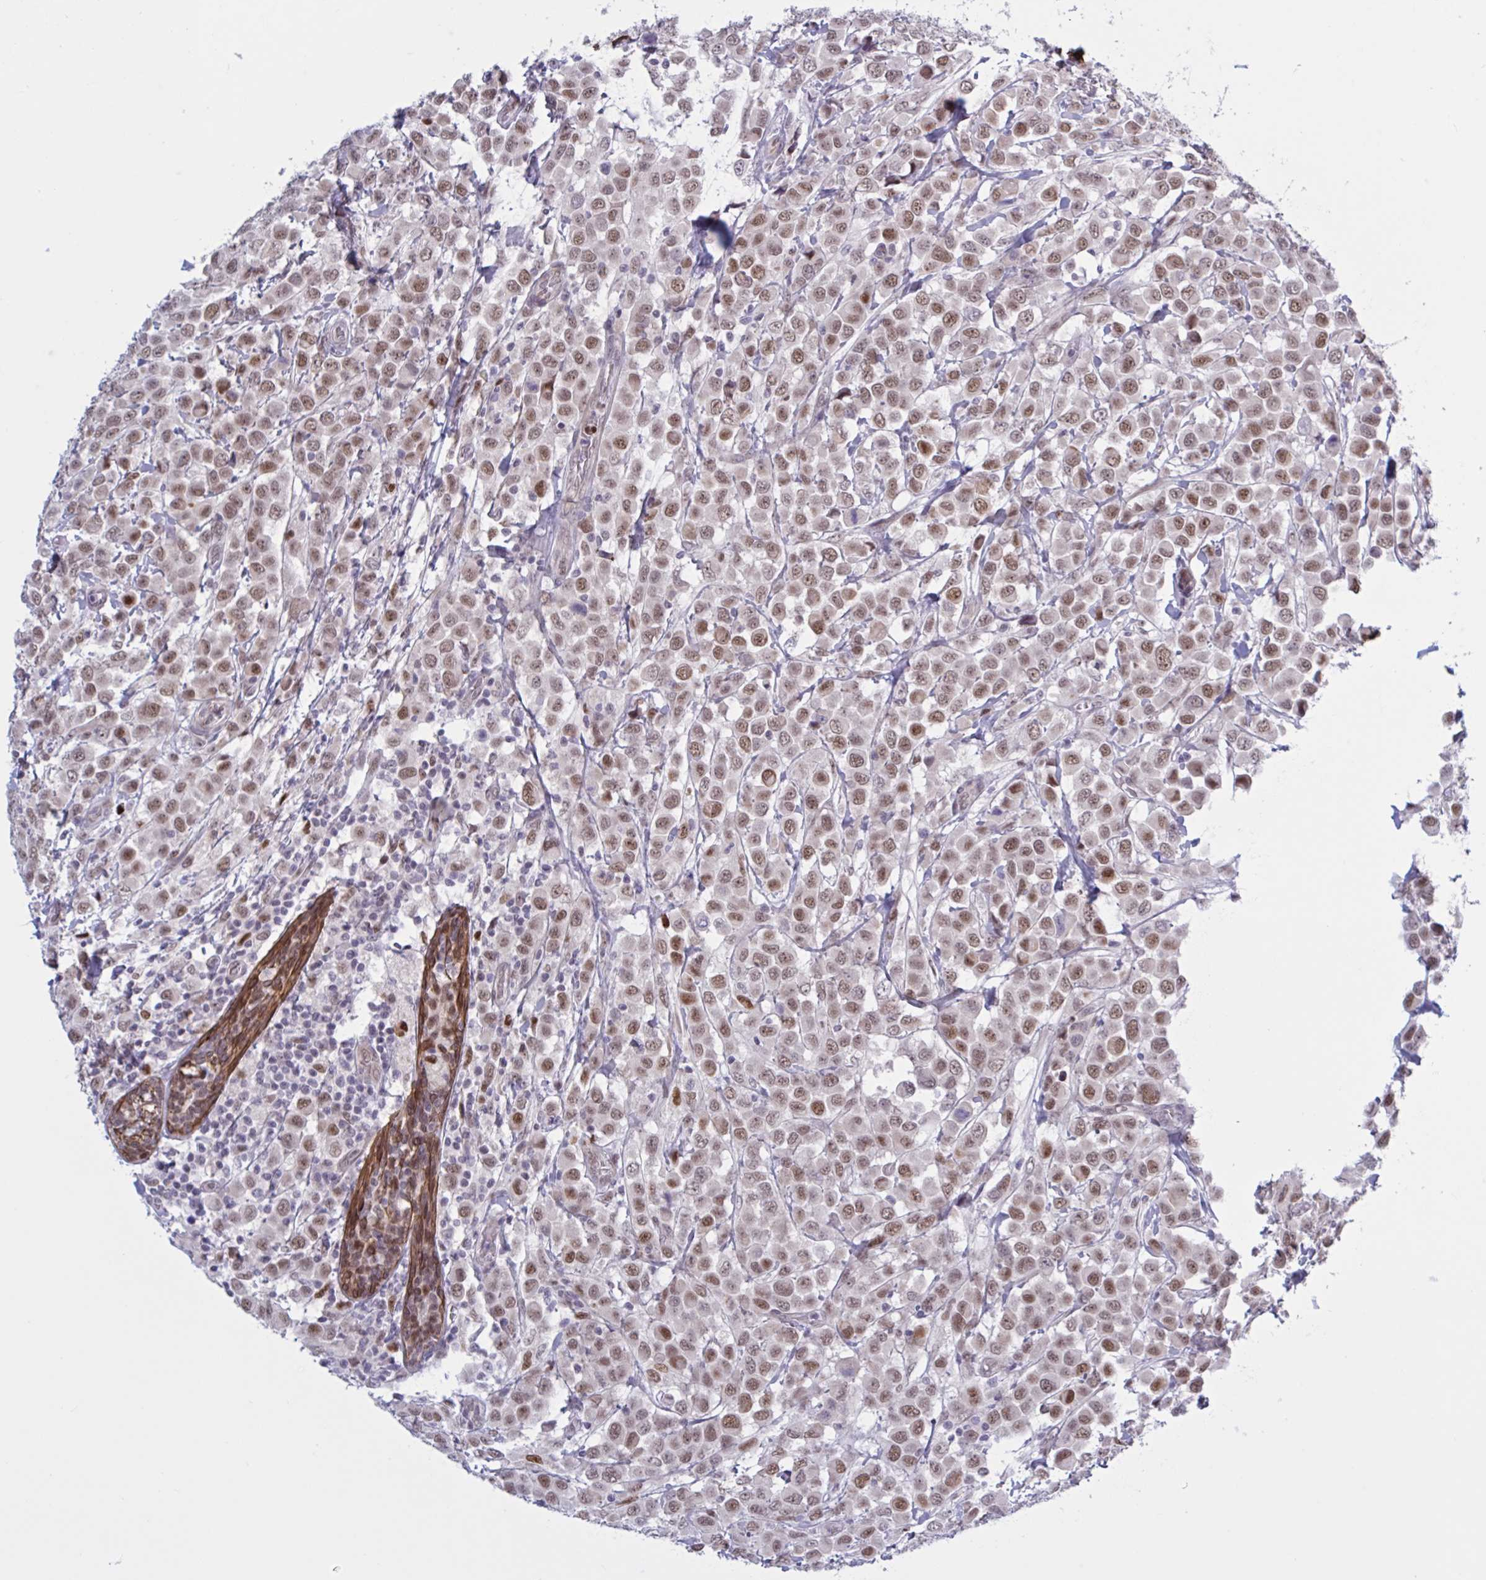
{"staining": {"intensity": "moderate", "quantity": ">75%", "location": "nuclear"}, "tissue": "breast cancer", "cell_type": "Tumor cells", "image_type": "cancer", "snomed": [{"axis": "morphology", "description": "Duct carcinoma"}, {"axis": "topography", "description": "Breast"}], "caption": "IHC of human breast cancer exhibits medium levels of moderate nuclear expression in approximately >75% of tumor cells.", "gene": "PRMT6", "patient": {"sex": "female", "age": 61}}